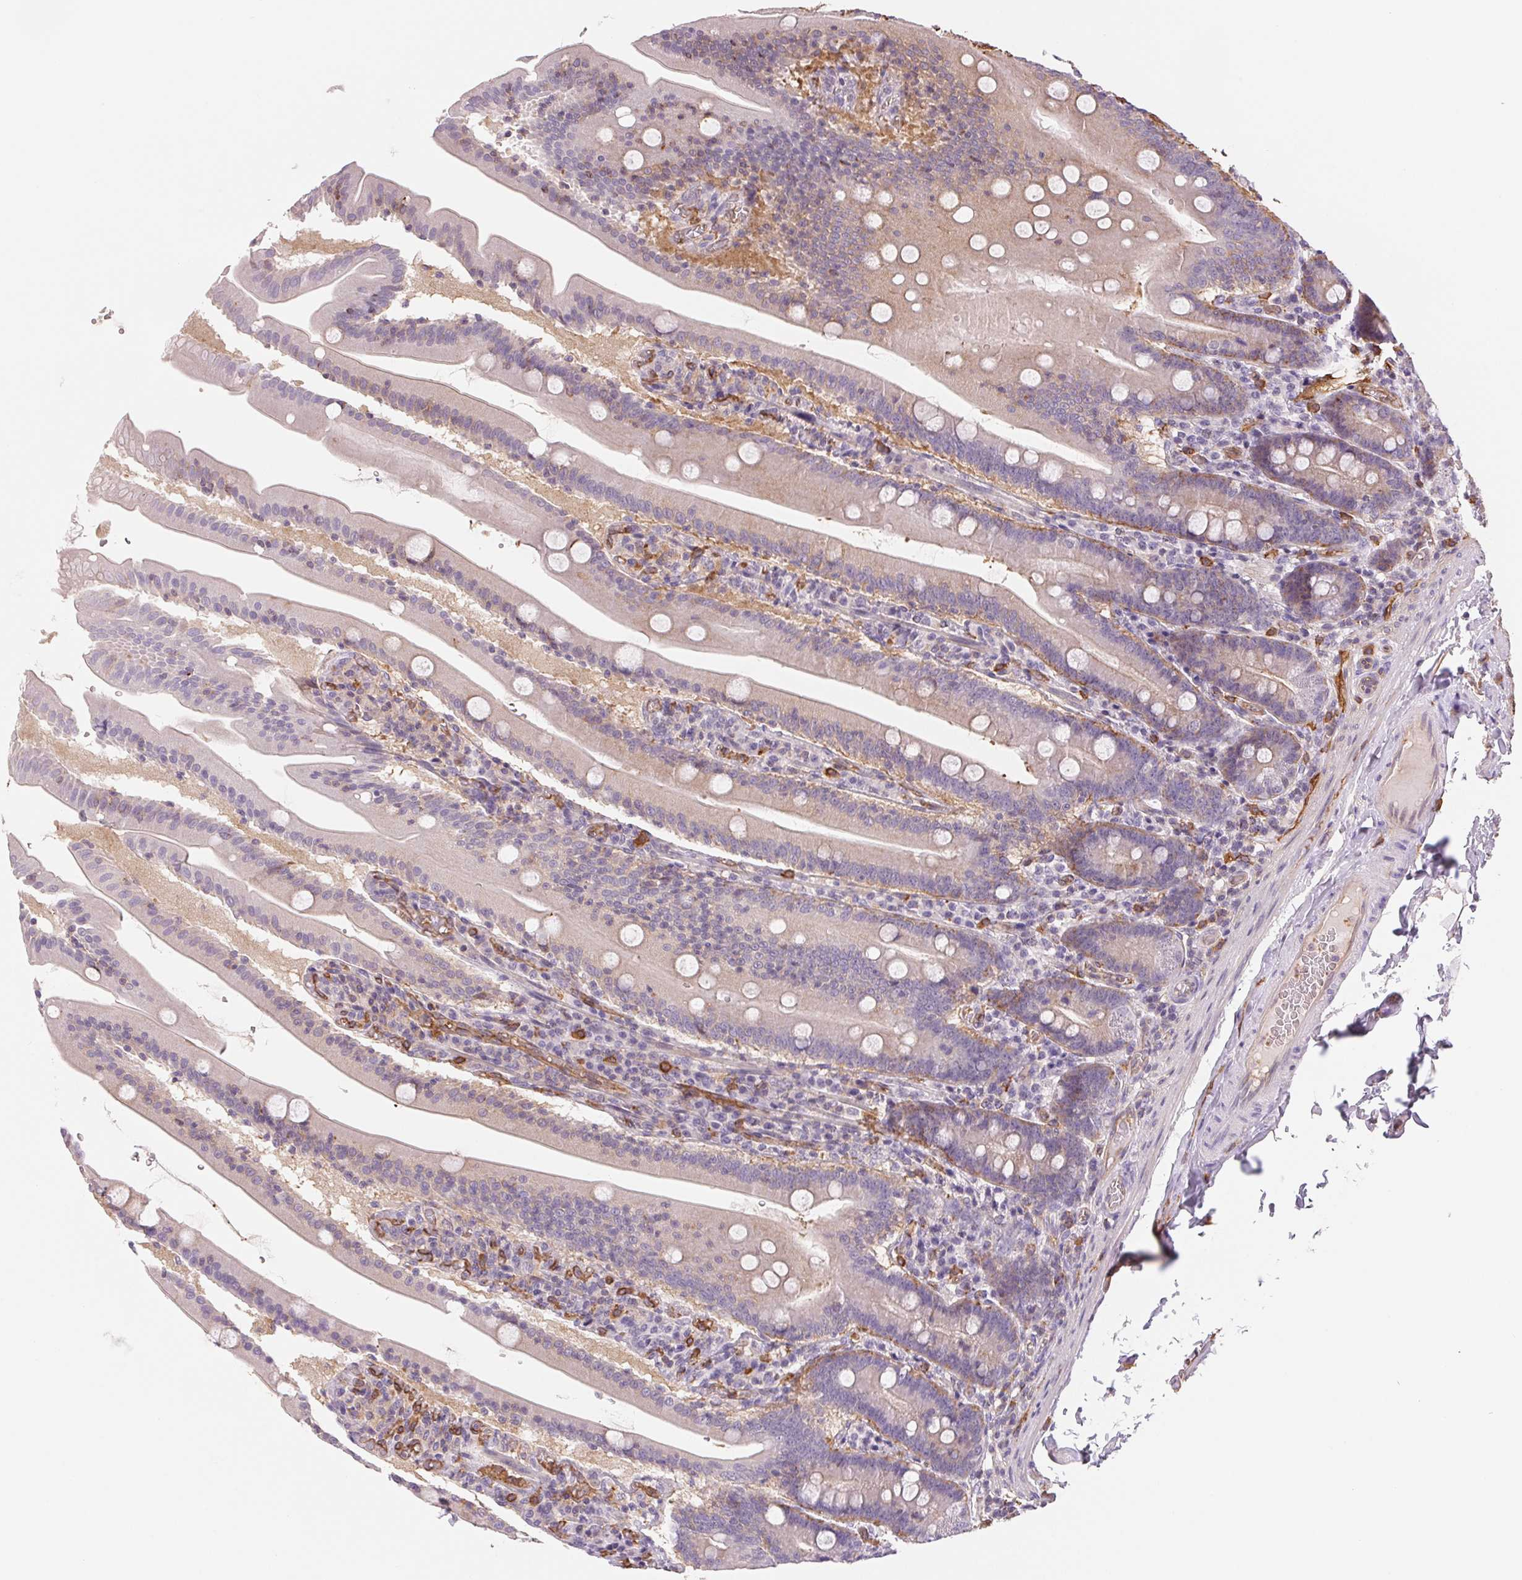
{"staining": {"intensity": "weak", "quantity": "25%-75%", "location": "cytoplasmic/membranous"}, "tissue": "small intestine", "cell_type": "Glandular cells", "image_type": "normal", "snomed": [{"axis": "morphology", "description": "Normal tissue, NOS"}, {"axis": "topography", "description": "Small intestine"}], "caption": "Small intestine was stained to show a protein in brown. There is low levels of weak cytoplasmic/membranous staining in about 25%-75% of glandular cells. (brown staining indicates protein expression, while blue staining denotes nuclei).", "gene": "ANKRD13B", "patient": {"sex": "male", "age": 37}}